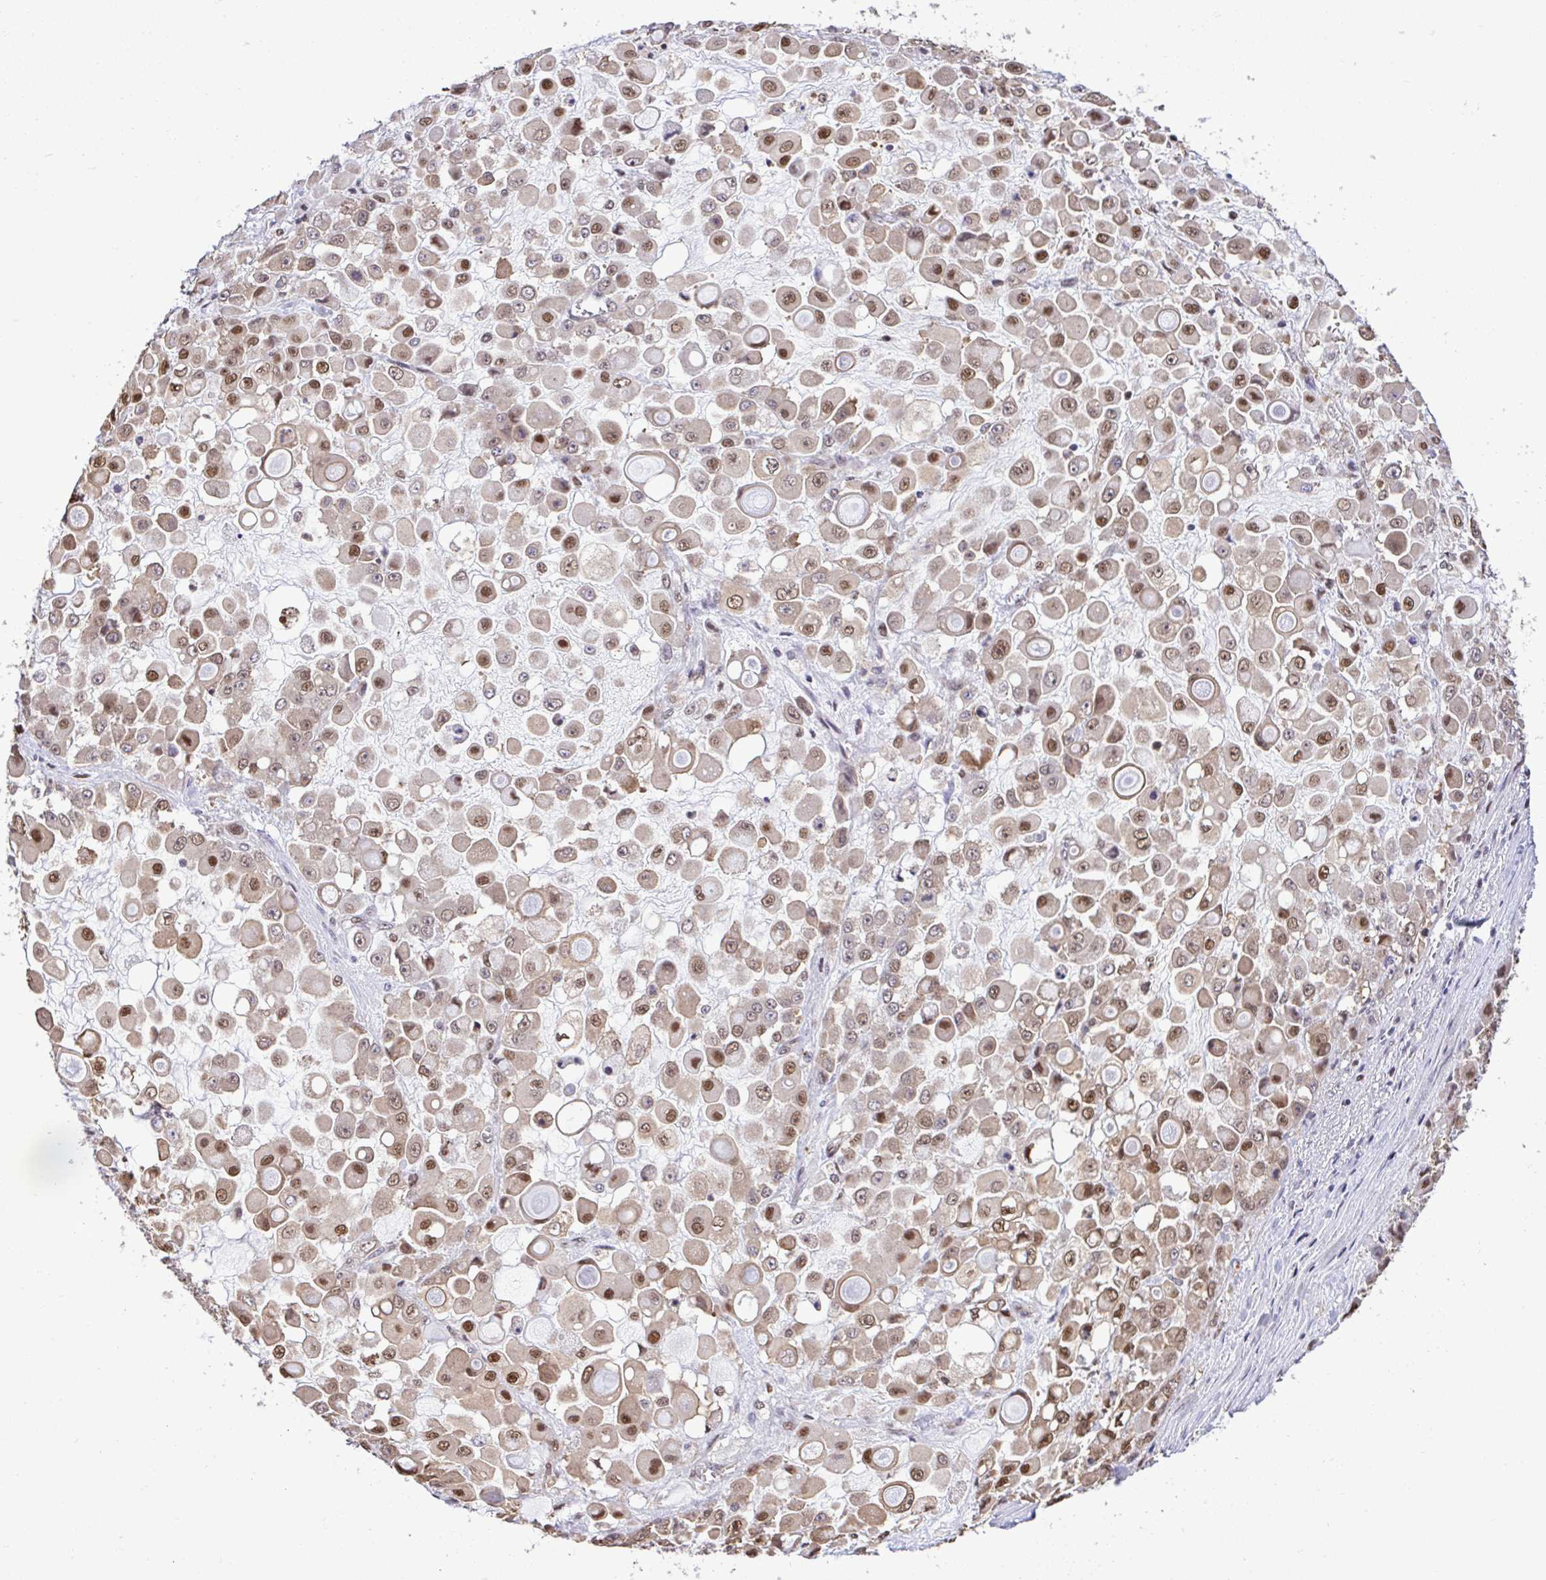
{"staining": {"intensity": "moderate", "quantity": ">75%", "location": "nuclear"}, "tissue": "stomach cancer", "cell_type": "Tumor cells", "image_type": "cancer", "snomed": [{"axis": "morphology", "description": "Adenocarcinoma, NOS"}, {"axis": "topography", "description": "Stomach"}], "caption": "Immunohistochemical staining of adenocarcinoma (stomach) exhibits medium levels of moderate nuclear protein positivity in about >75% of tumor cells. The staining was performed using DAB (3,3'-diaminobenzidine) to visualize the protein expression in brown, while the nuclei were stained in blue with hematoxylin (Magnification: 20x).", "gene": "GLIS3", "patient": {"sex": "female", "age": 76}}